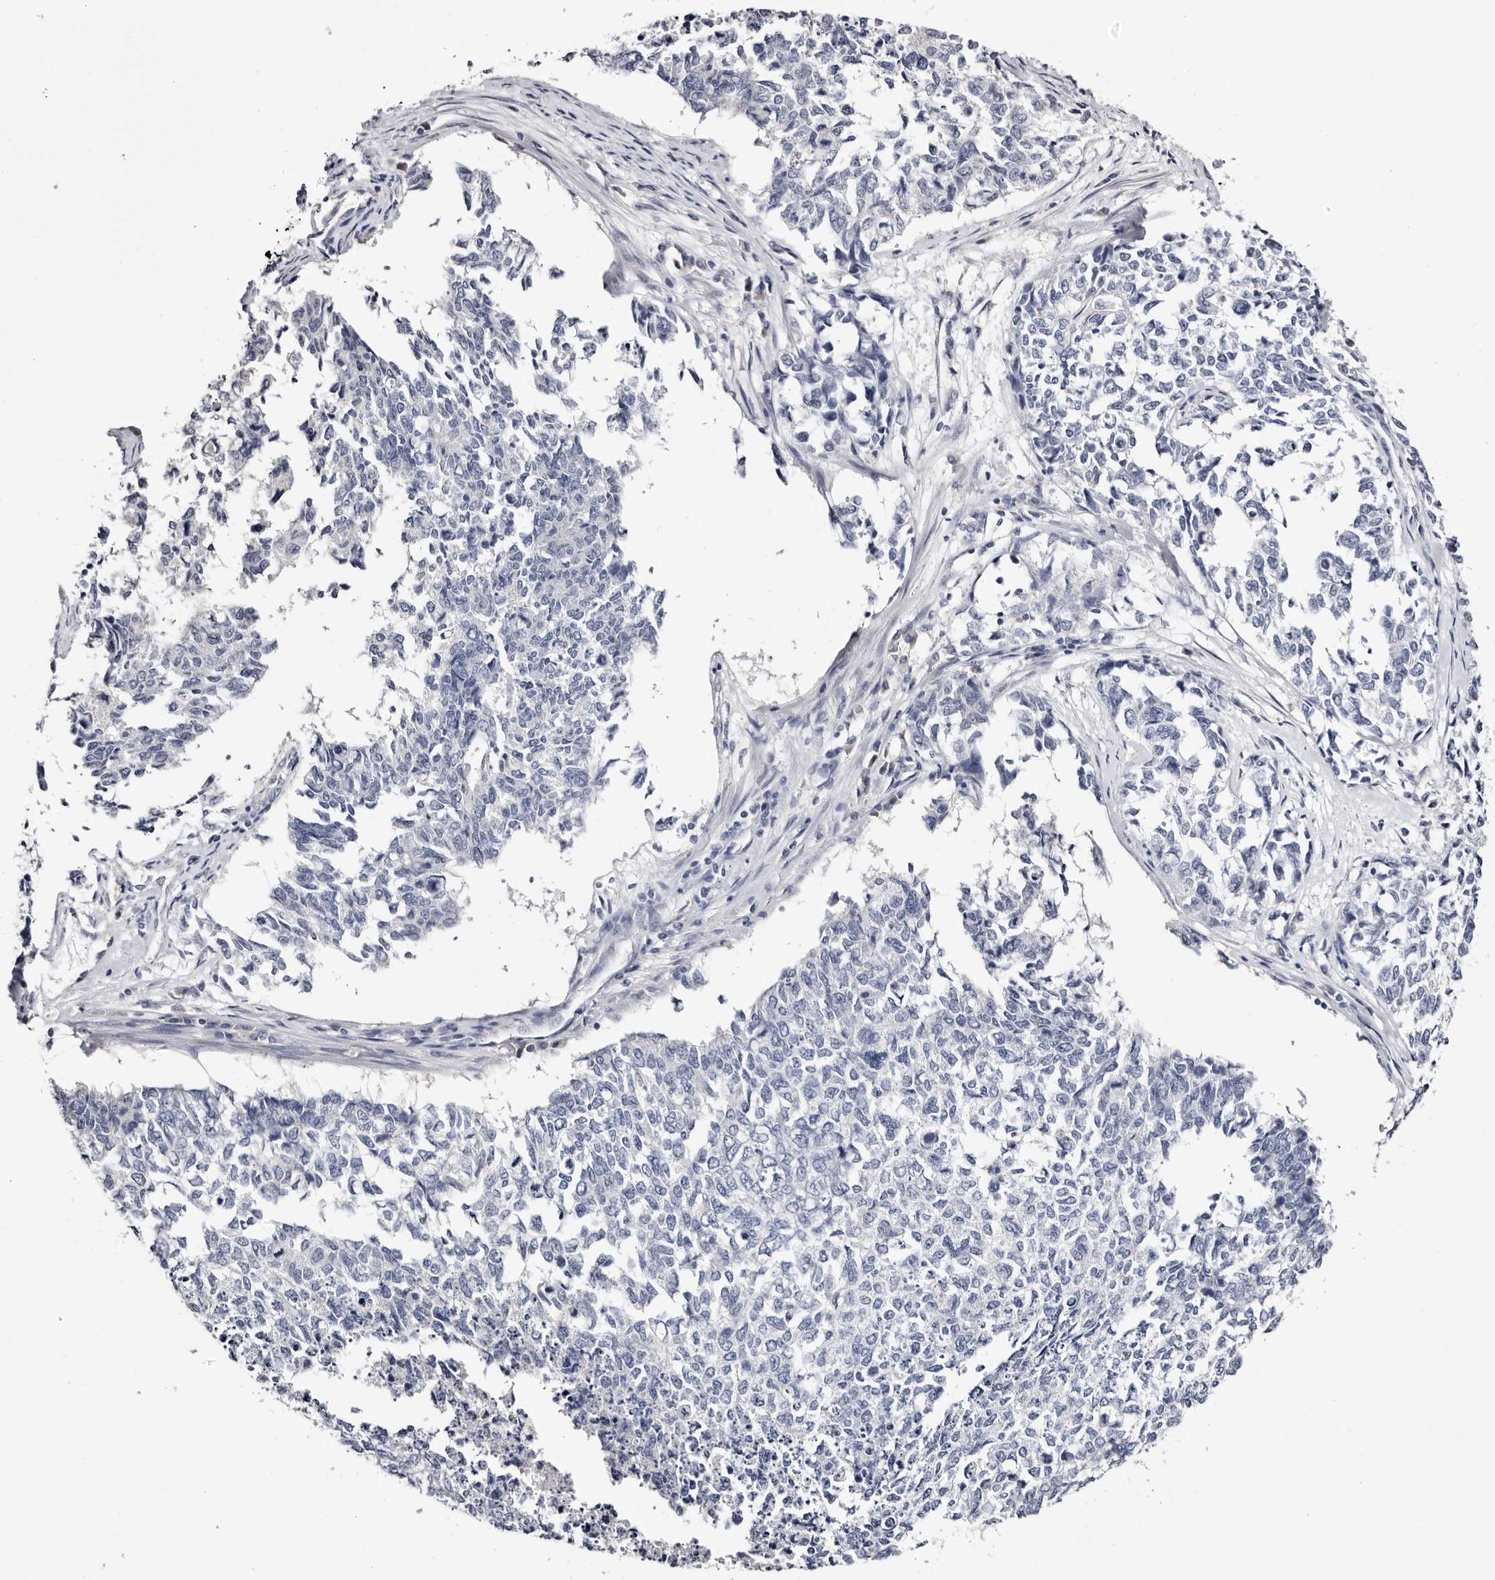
{"staining": {"intensity": "negative", "quantity": "none", "location": "none"}, "tissue": "cervical cancer", "cell_type": "Tumor cells", "image_type": "cancer", "snomed": [{"axis": "morphology", "description": "Squamous cell carcinoma, NOS"}, {"axis": "topography", "description": "Cervix"}], "caption": "Tumor cells are negative for protein expression in human cervical squamous cell carcinoma. (Brightfield microscopy of DAB IHC at high magnification).", "gene": "ROM1", "patient": {"sex": "female", "age": 63}}